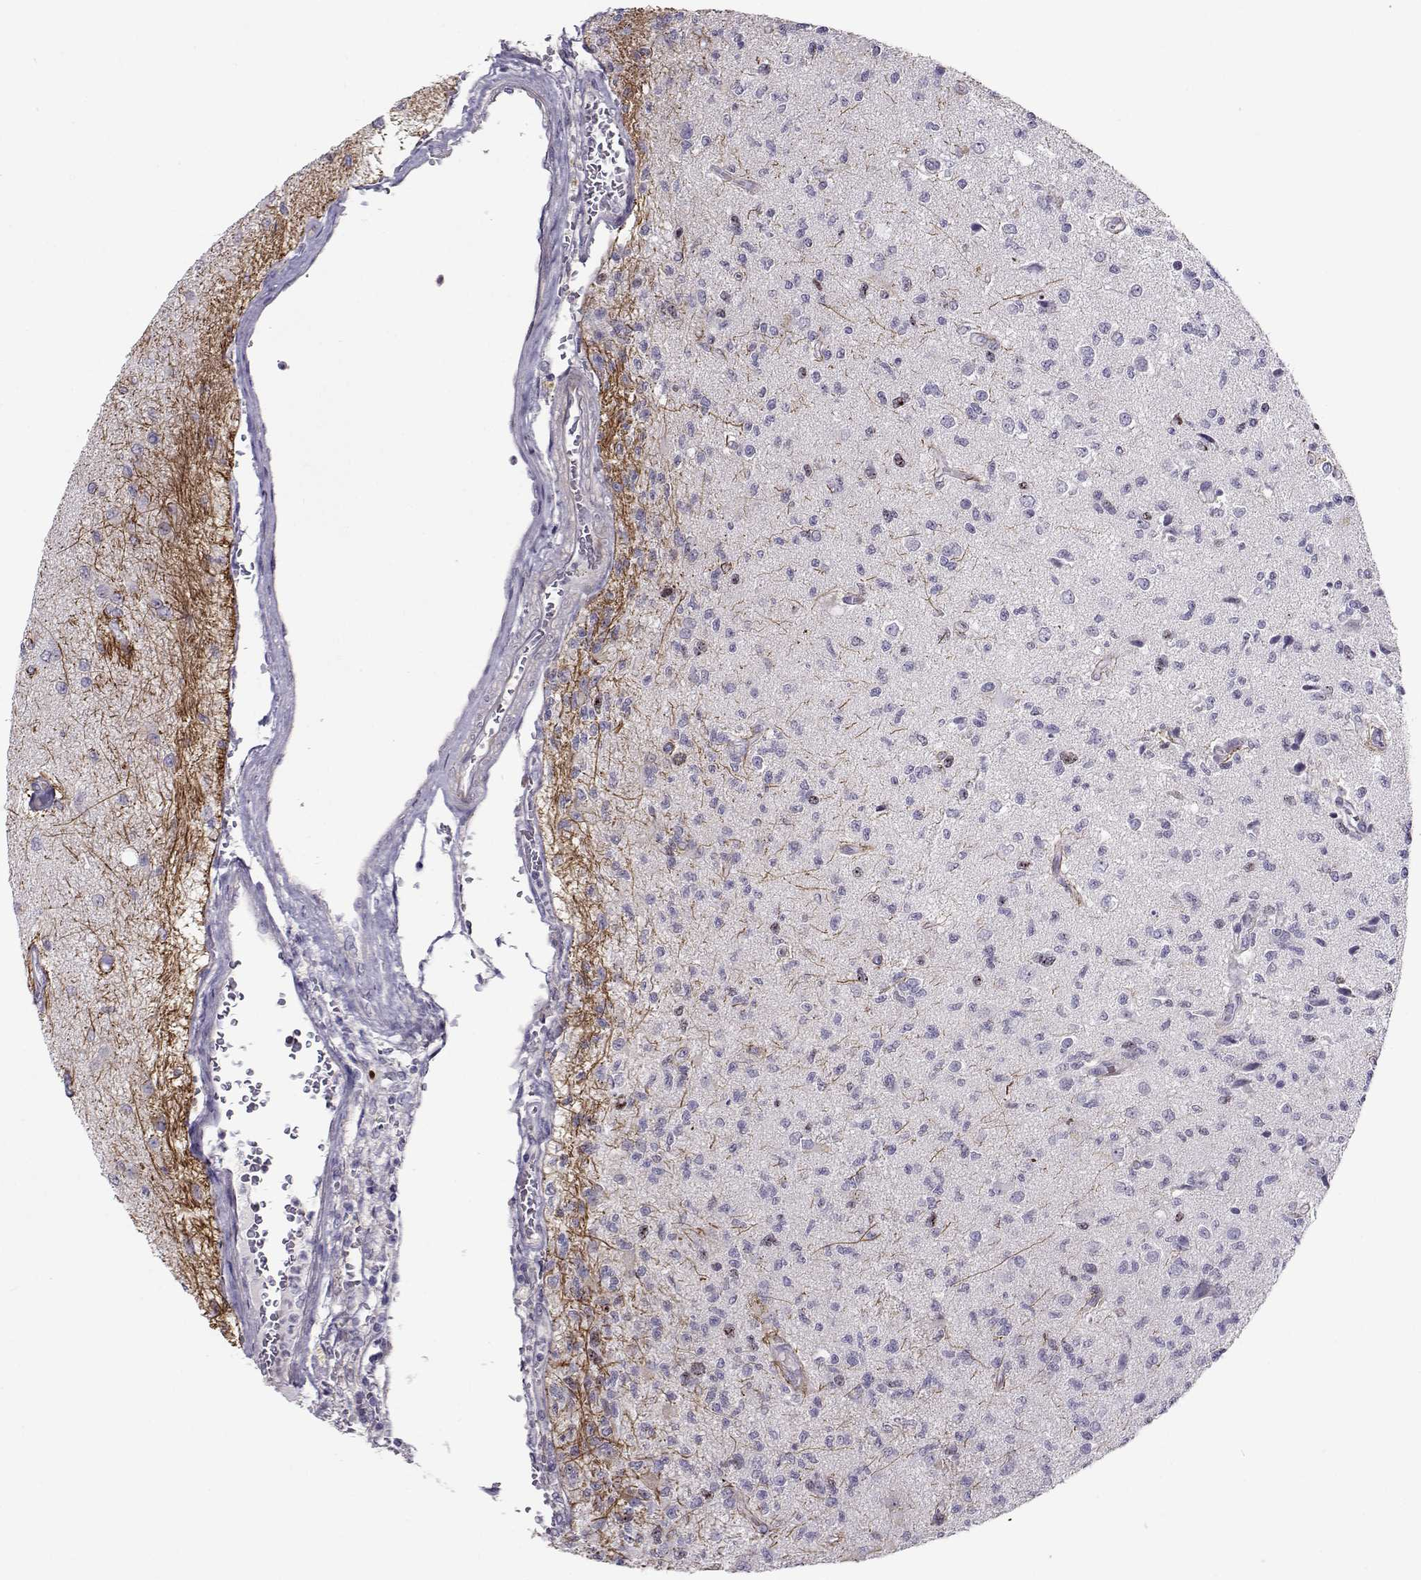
{"staining": {"intensity": "negative", "quantity": "none", "location": "none"}, "tissue": "glioma", "cell_type": "Tumor cells", "image_type": "cancer", "snomed": [{"axis": "morphology", "description": "Glioma, malignant, High grade"}, {"axis": "topography", "description": "Brain"}], "caption": "IHC of glioma displays no staining in tumor cells. (DAB immunohistochemistry (IHC) visualized using brightfield microscopy, high magnification).", "gene": "NPW", "patient": {"sex": "male", "age": 56}}